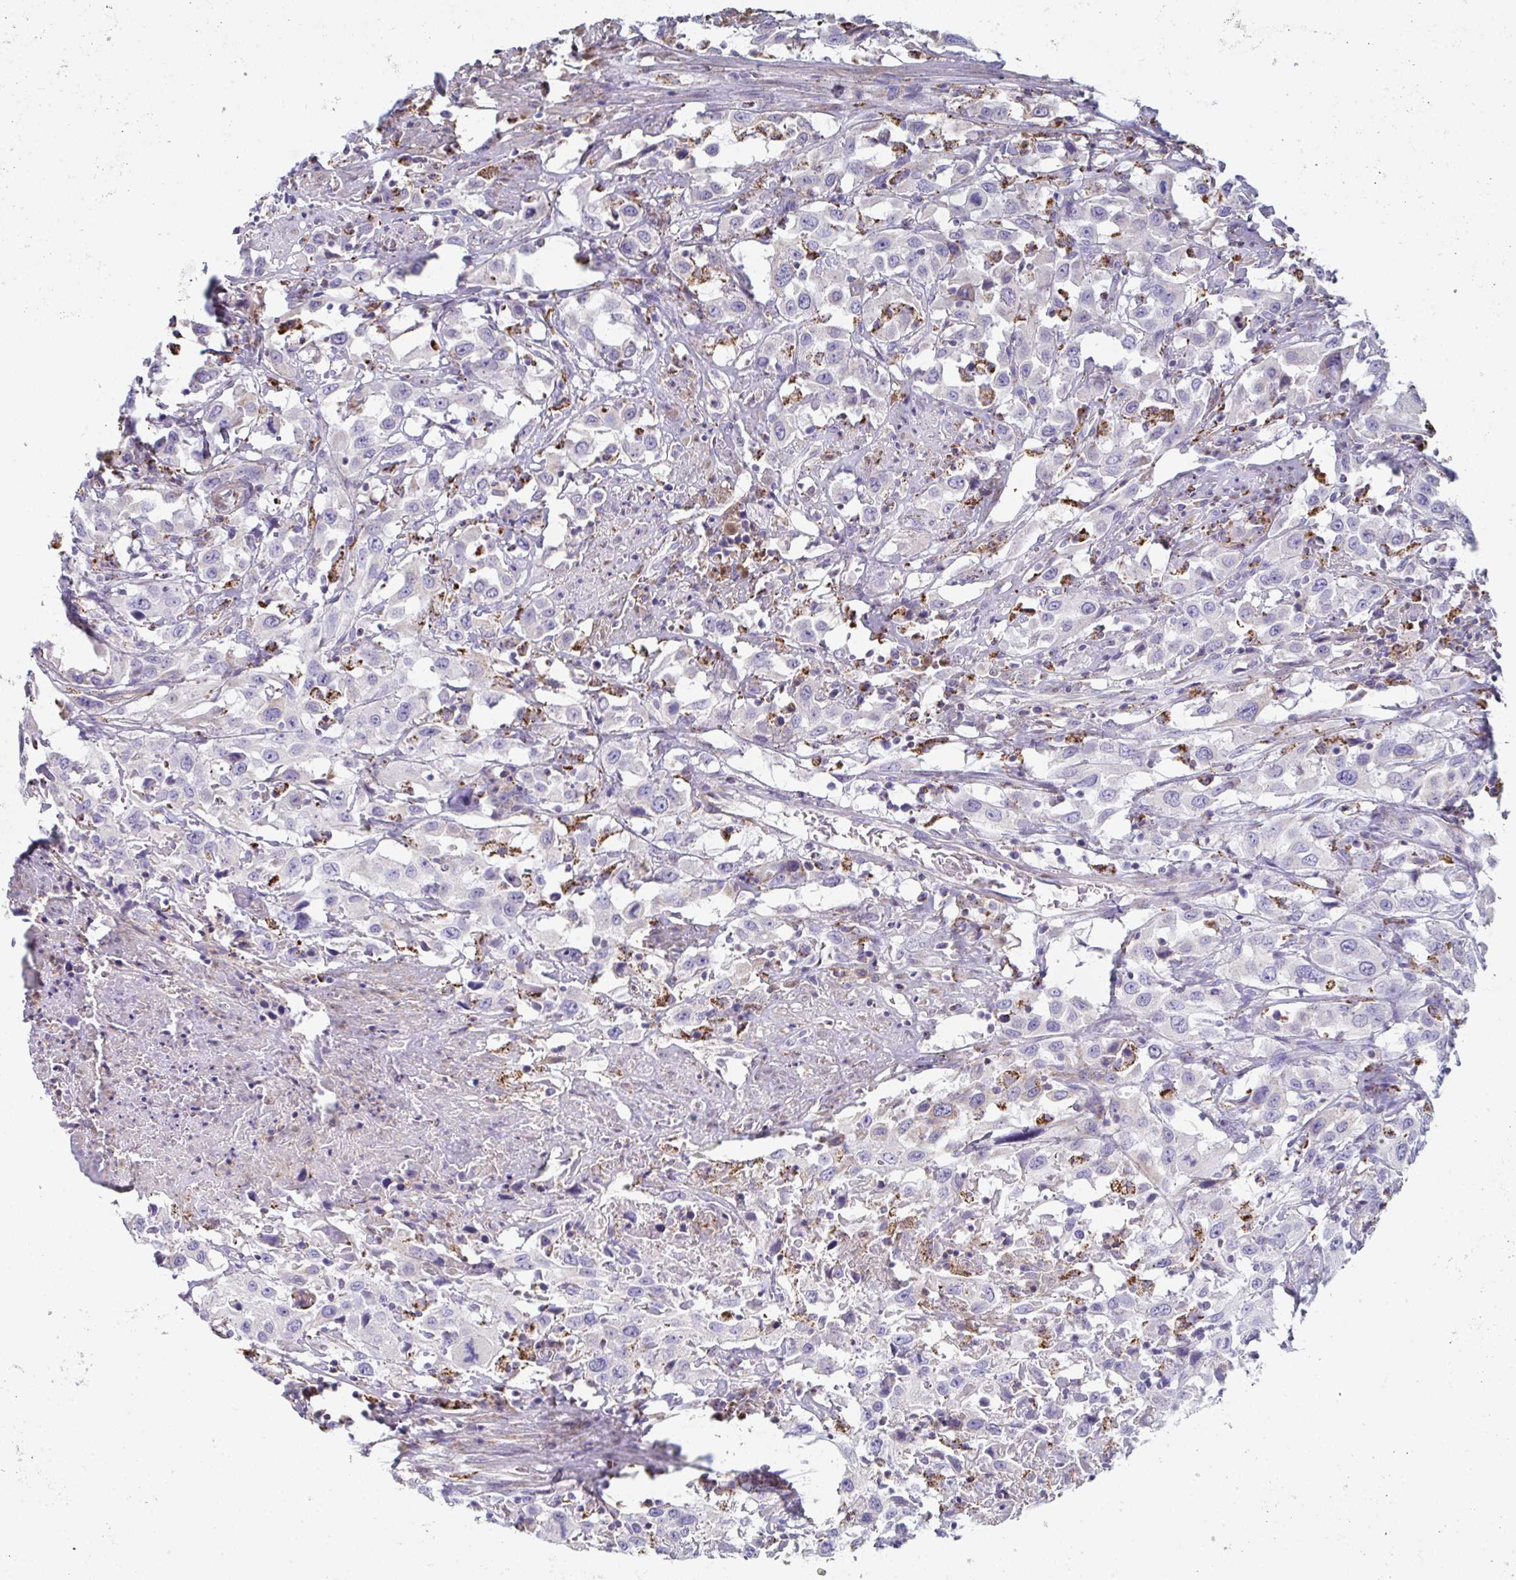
{"staining": {"intensity": "weak", "quantity": "<25%", "location": "cytoplasmic/membranous"}, "tissue": "urothelial cancer", "cell_type": "Tumor cells", "image_type": "cancer", "snomed": [{"axis": "morphology", "description": "Urothelial carcinoma, High grade"}, {"axis": "topography", "description": "Urinary bladder"}], "caption": "High power microscopy micrograph of an IHC photomicrograph of high-grade urothelial carcinoma, revealing no significant staining in tumor cells.", "gene": "MGAM2", "patient": {"sex": "male", "age": 61}}